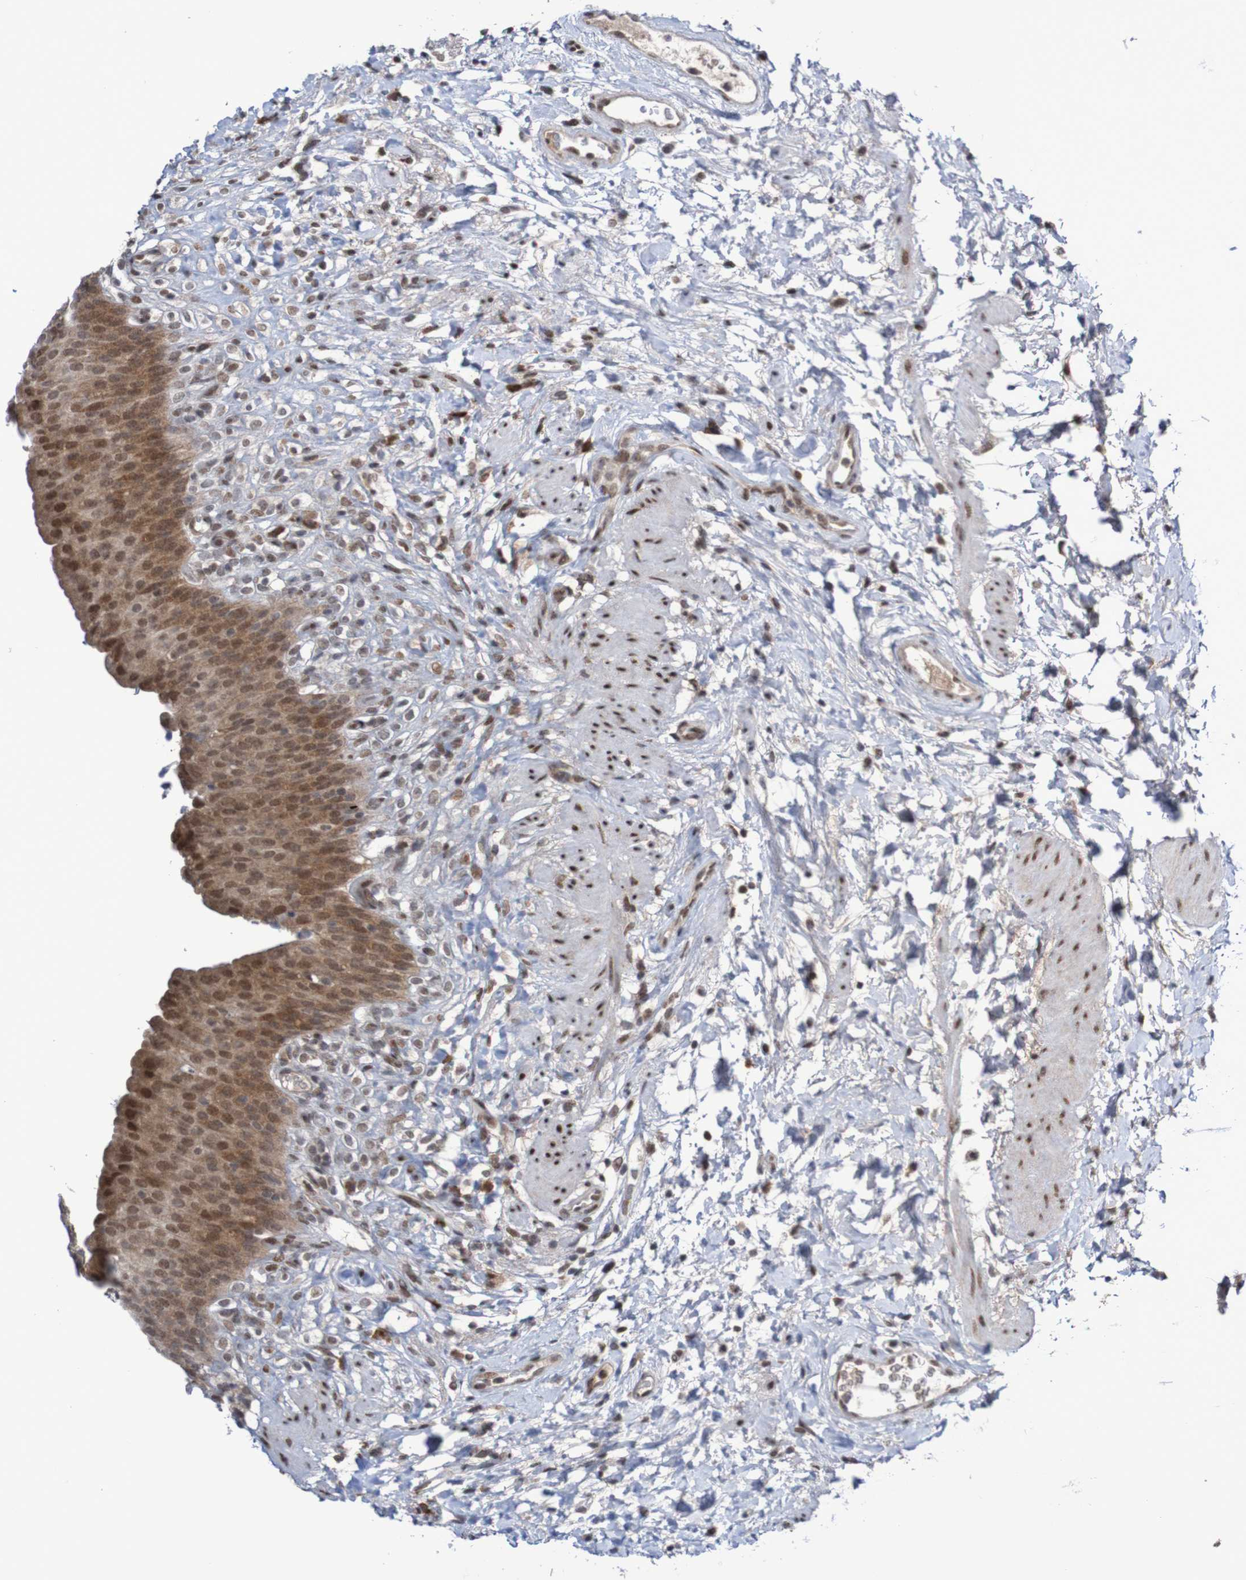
{"staining": {"intensity": "moderate", "quantity": ">75%", "location": "cytoplasmic/membranous,nuclear"}, "tissue": "urinary bladder", "cell_type": "Urothelial cells", "image_type": "normal", "snomed": [{"axis": "morphology", "description": "Normal tissue, NOS"}, {"axis": "topography", "description": "Urinary bladder"}], "caption": "A photomicrograph of urinary bladder stained for a protein demonstrates moderate cytoplasmic/membranous,nuclear brown staining in urothelial cells.", "gene": "ITLN1", "patient": {"sex": "female", "age": 79}}